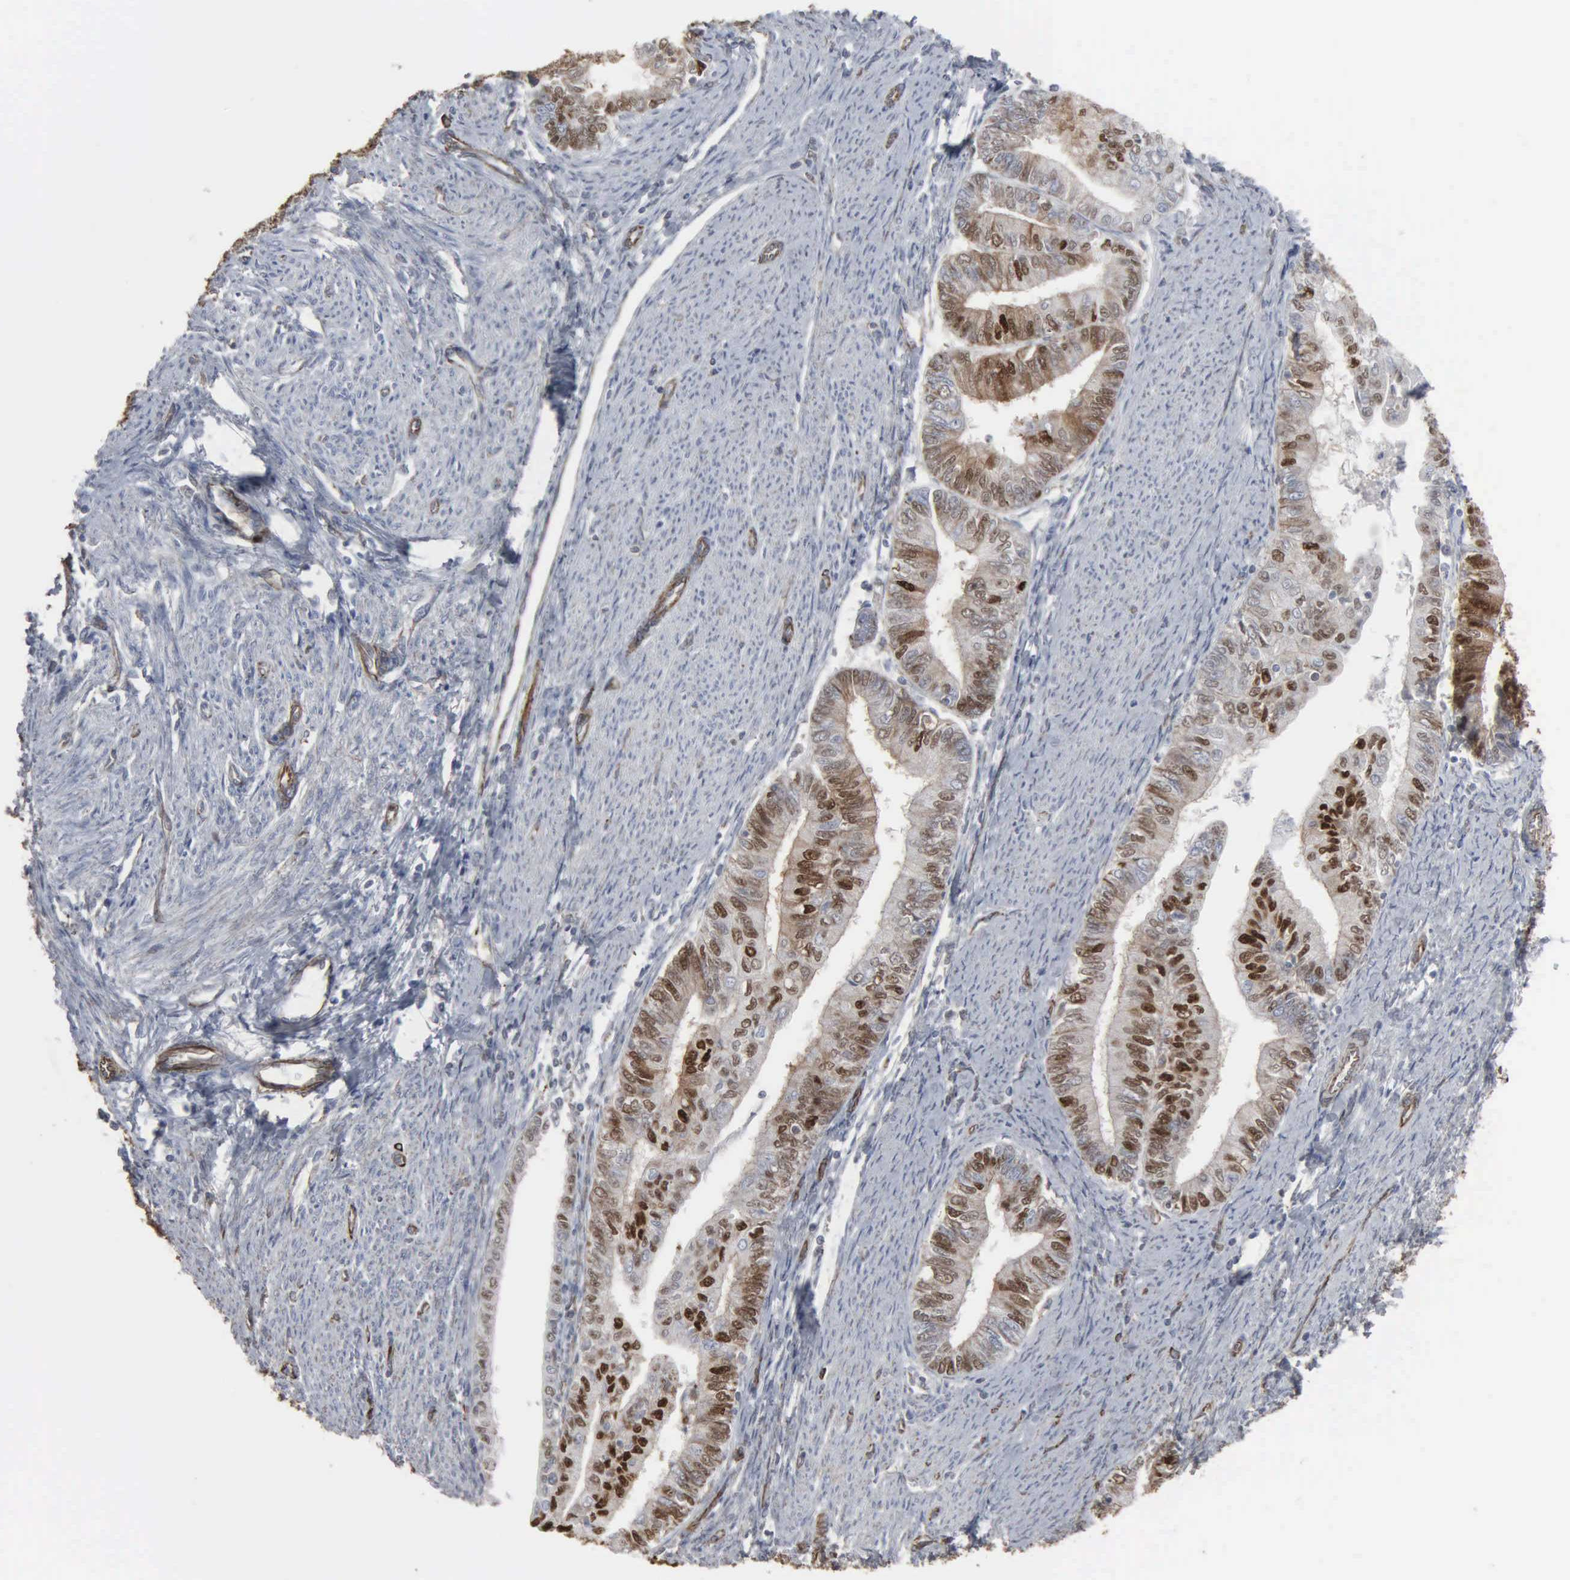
{"staining": {"intensity": "moderate", "quantity": "25%-75%", "location": "cytoplasmic/membranous,nuclear"}, "tissue": "endometrial cancer", "cell_type": "Tumor cells", "image_type": "cancer", "snomed": [{"axis": "morphology", "description": "Adenocarcinoma, NOS"}, {"axis": "topography", "description": "Endometrium"}], "caption": "Endometrial cancer (adenocarcinoma) stained with DAB (3,3'-diaminobenzidine) IHC exhibits medium levels of moderate cytoplasmic/membranous and nuclear positivity in approximately 25%-75% of tumor cells.", "gene": "CCNE1", "patient": {"sex": "female", "age": 66}}